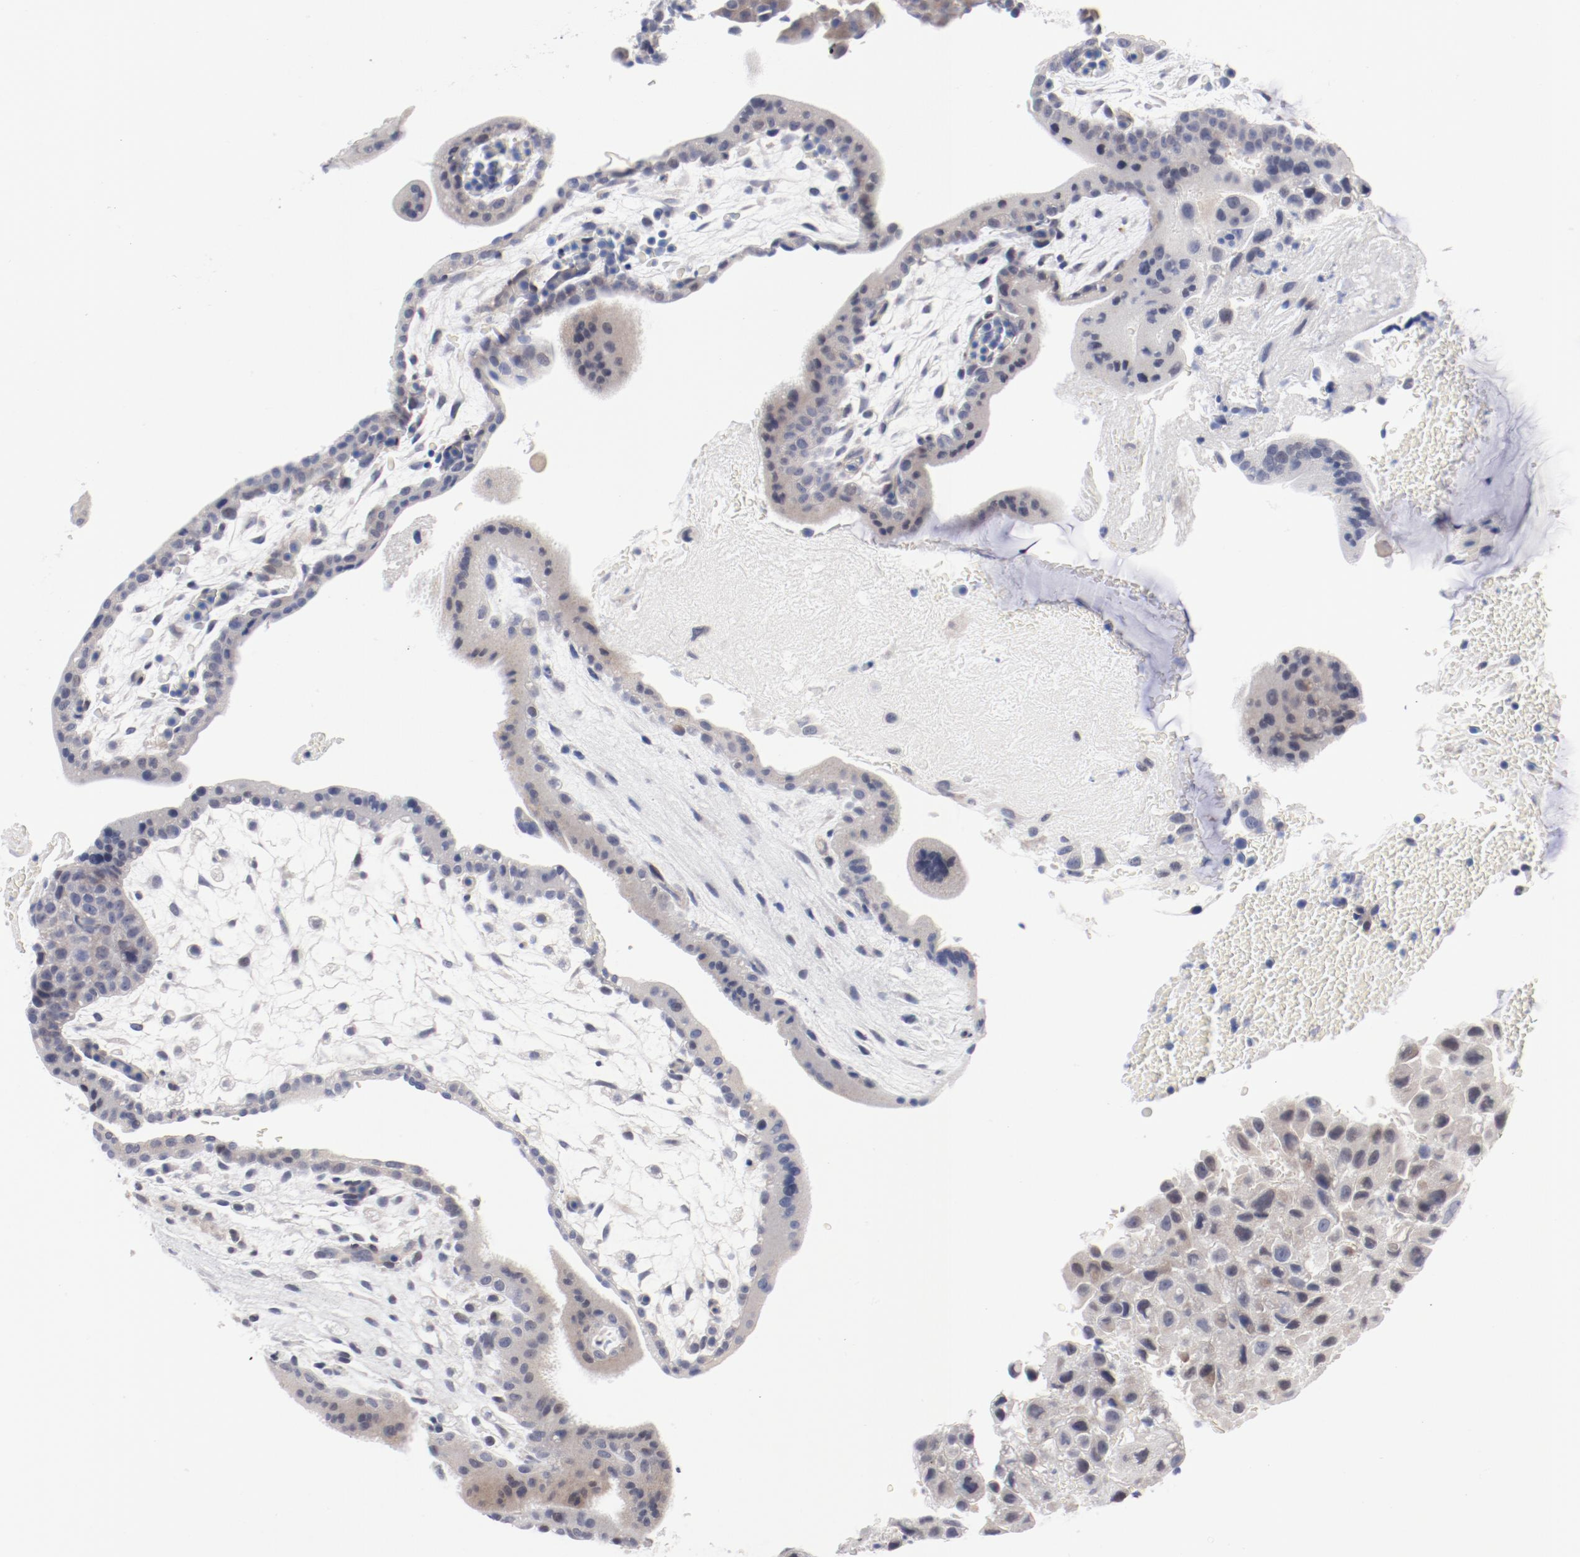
{"staining": {"intensity": "negative", "quantity": "none", "location": "none"}, "tissue": "placenta", "cell_type": "Decidual cells", "image_type": "normal", "snomed": [{"axis": "morphology", "description": "Normal tissue, NOS"}, {"axis": "topography", "description": "Placenta"}], "caption": "DAB (3,3'-diaminobenzidine) immunohistochemical staining of benign placenta reveals no significant staining in decidual cells.", "gene": "KCNK13", "patient": {"sex": "female", "age": 35}}